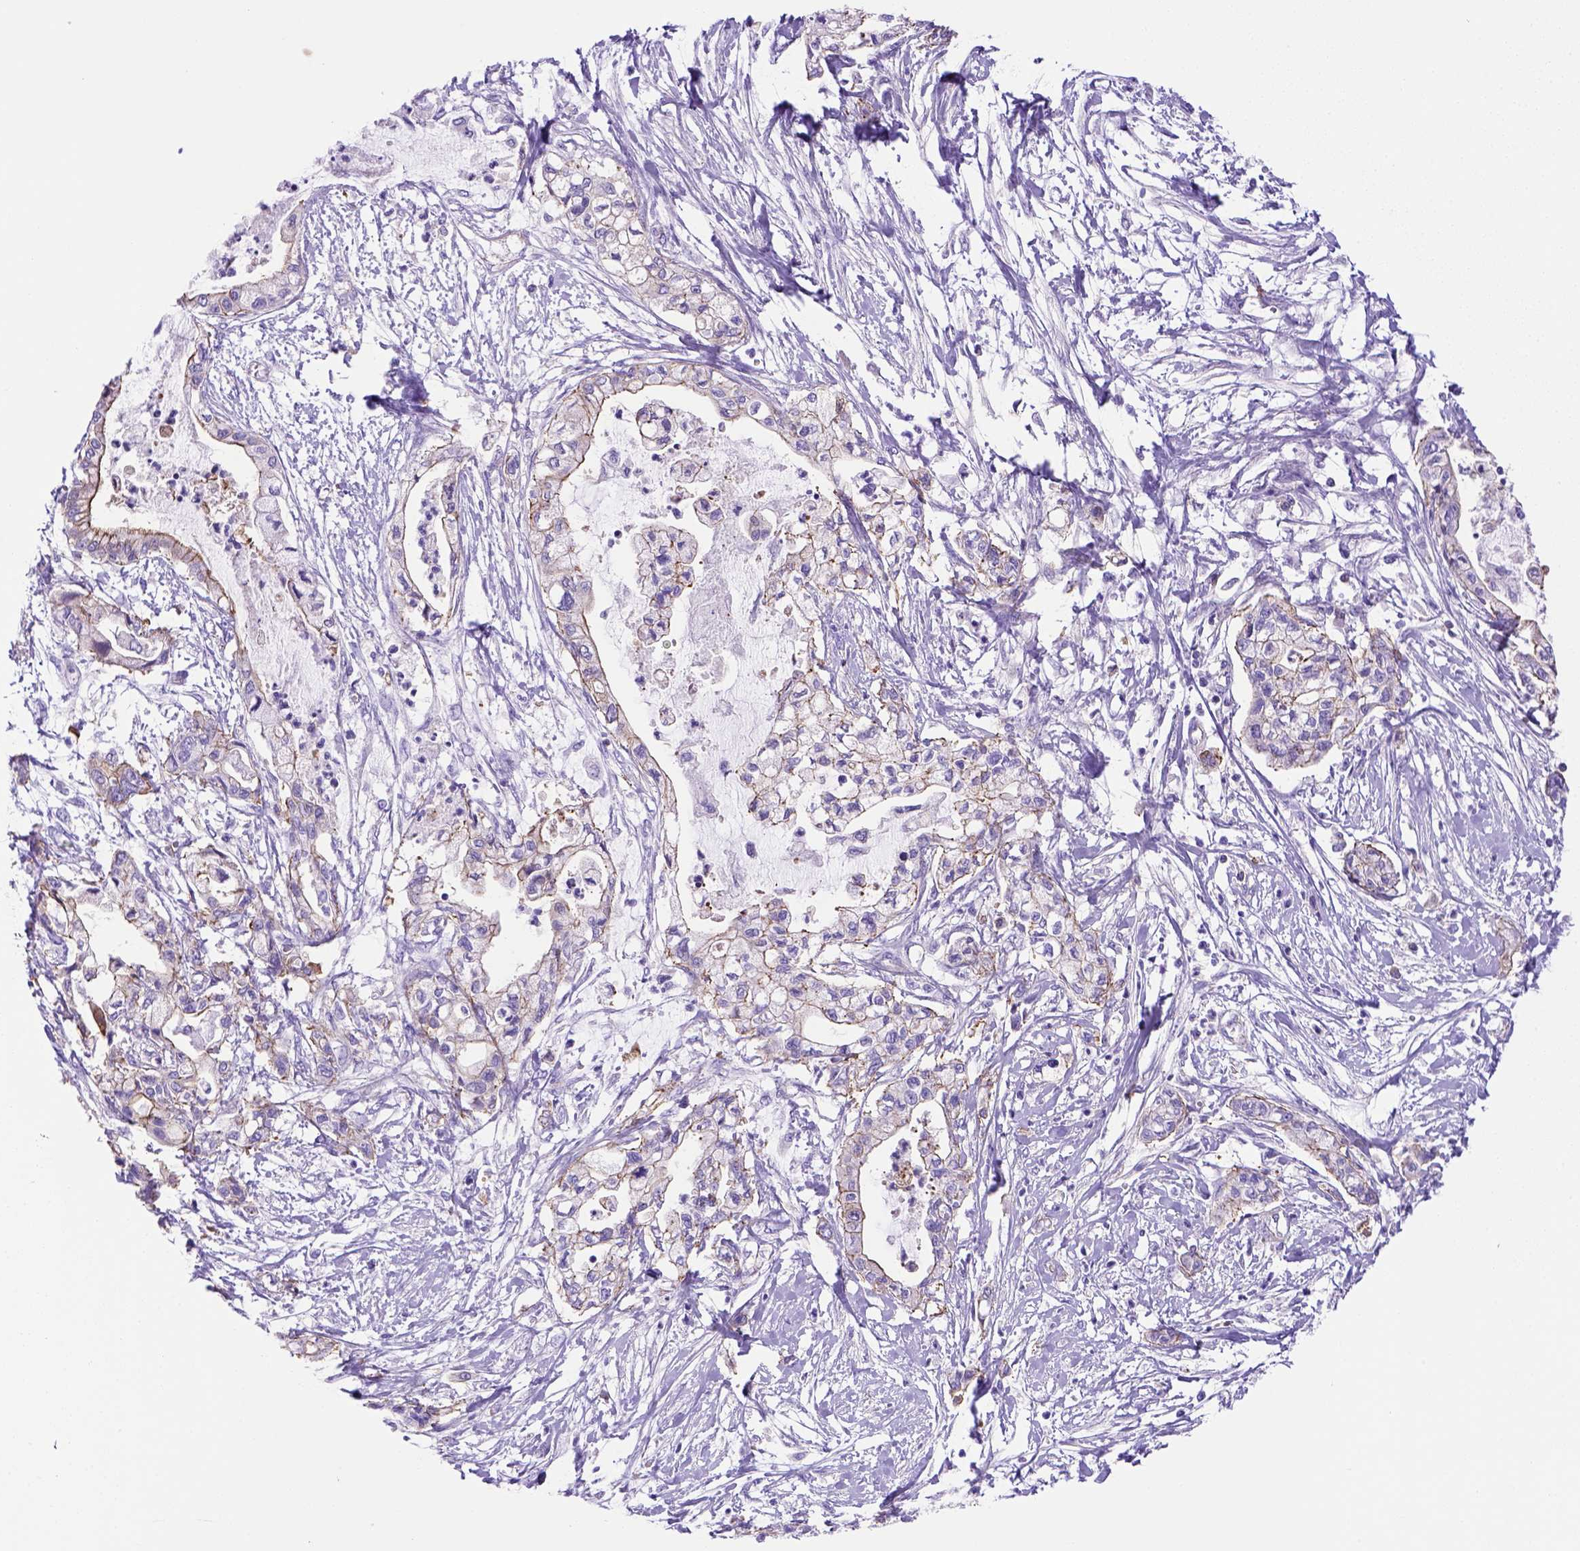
{"staining": {"intensity": "moderate", "quantity": "25%-75%", "location": "cytoplasmic/membranous"}, "tissue": "pancreatic cancer", "cell_type": "Tumor cells", "image_type": "cancer", "snomed": [{"axis": "morphology", "description": "Adenocarcinoma, NOS"}, {"axis": "topography", "description": "Pancreas"}], "caption": "IHC of human pancreatic adenocarcinoma reveals medium levels of moderate cytoplasmic/membranous positivity in about 25%-75% of tumor cells.", "gene": "PEX12", "patient": {"sex": "male", "age": 54}}